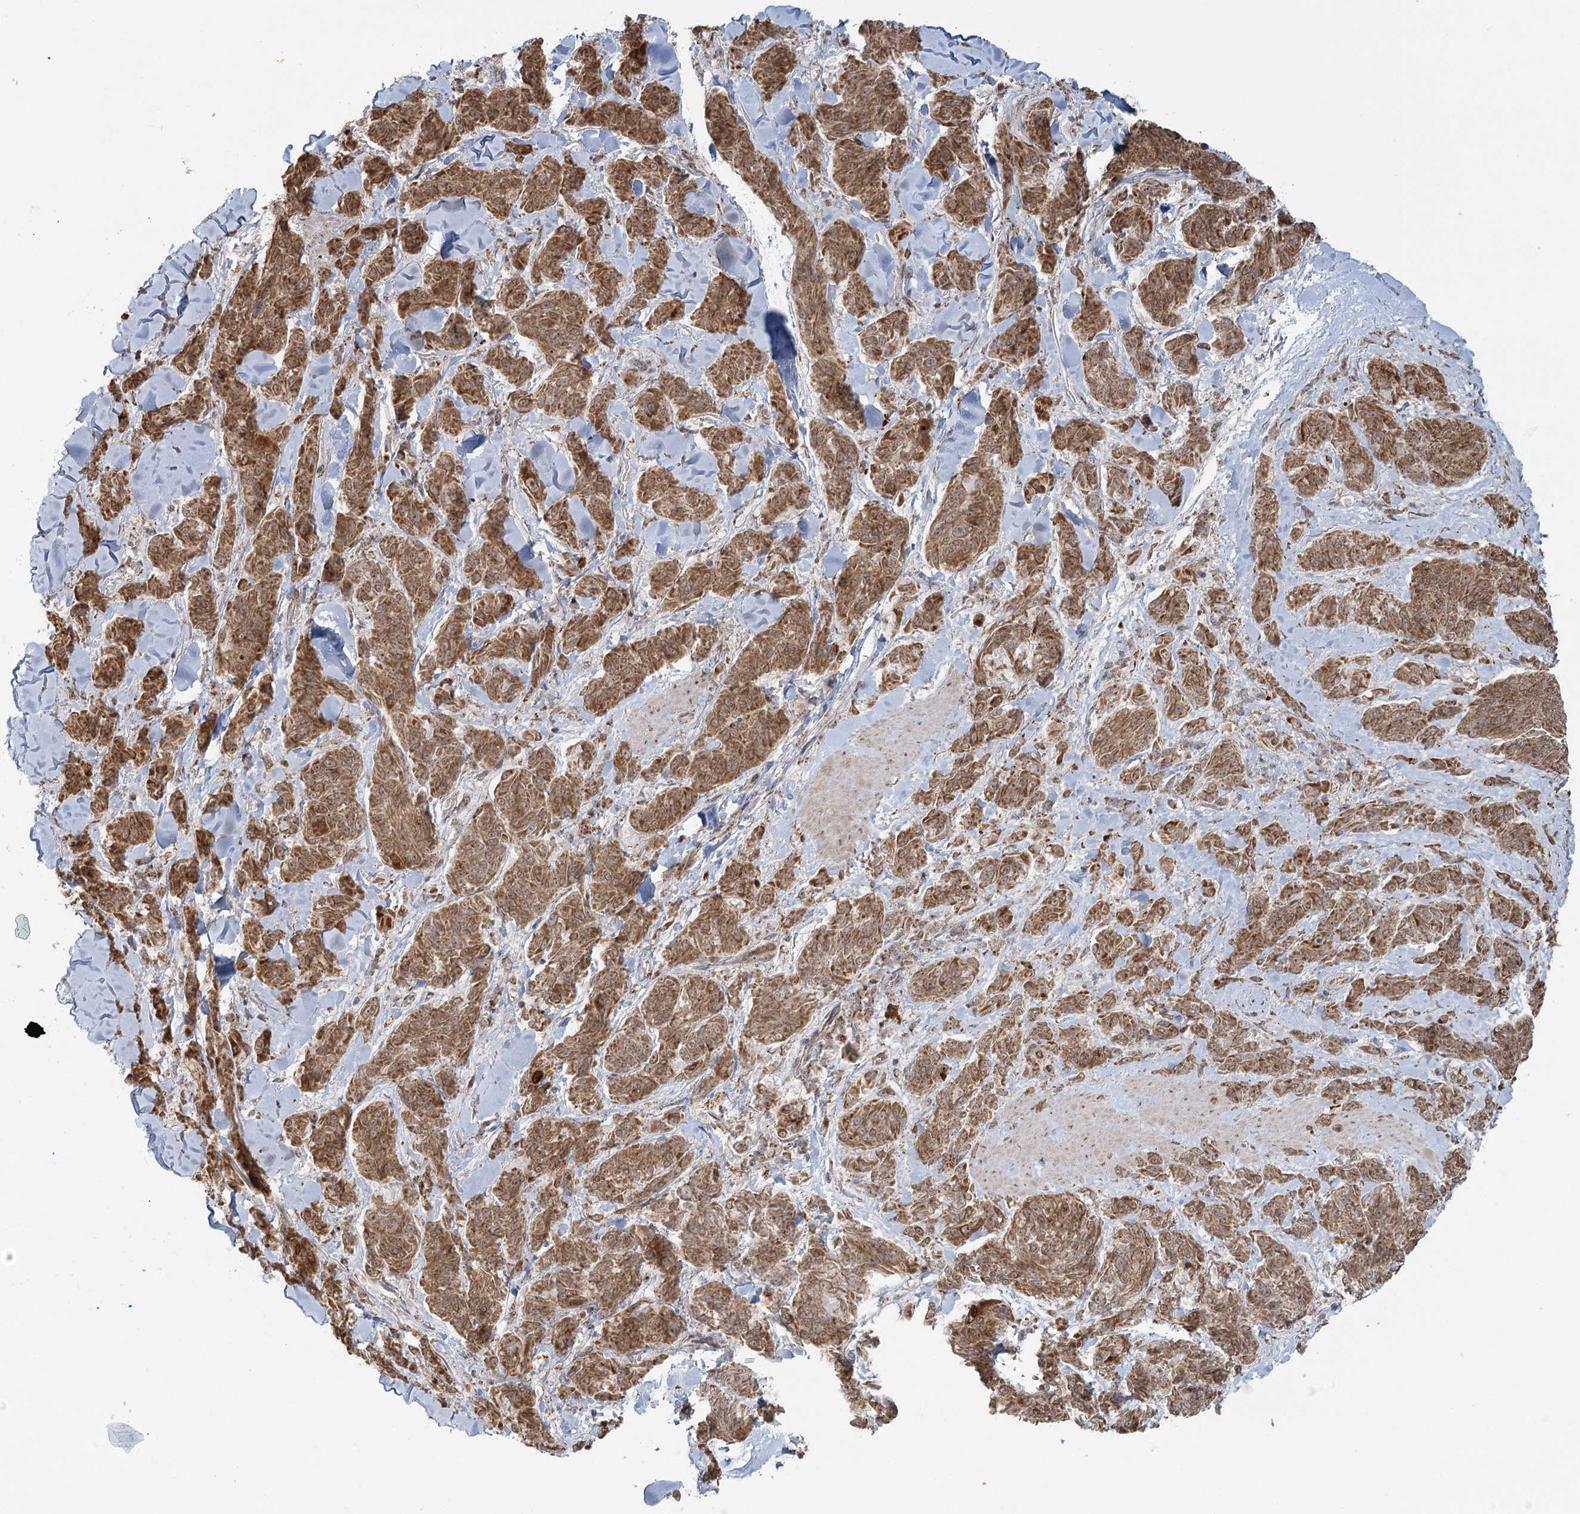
{"staining": {"intensity": "moderate", "quantity": ">75%", "location": "cytoplasmic/membranous"}, "tissue": "melanoma", "cell_type": "Tumor cells", "image_type": "cancer", "snomed": [{"axis": "morphology", "description": "Malignant melanoma, NOS"}, {"axis": "topography", "description": "Skin"}], "caption": "High-magnification brightfield microscopy of melanoma stained with DAB (brown) and counterstained with hematoxylin (blue). tumor cells exhibit moderate cytoplasmic/membranous expression is identified in about>75% of cells. (DAB IHC with brightfield microscopy, high magnification).", "gene": "LACTB", "patient": {"sex": "male", "age": 53}}